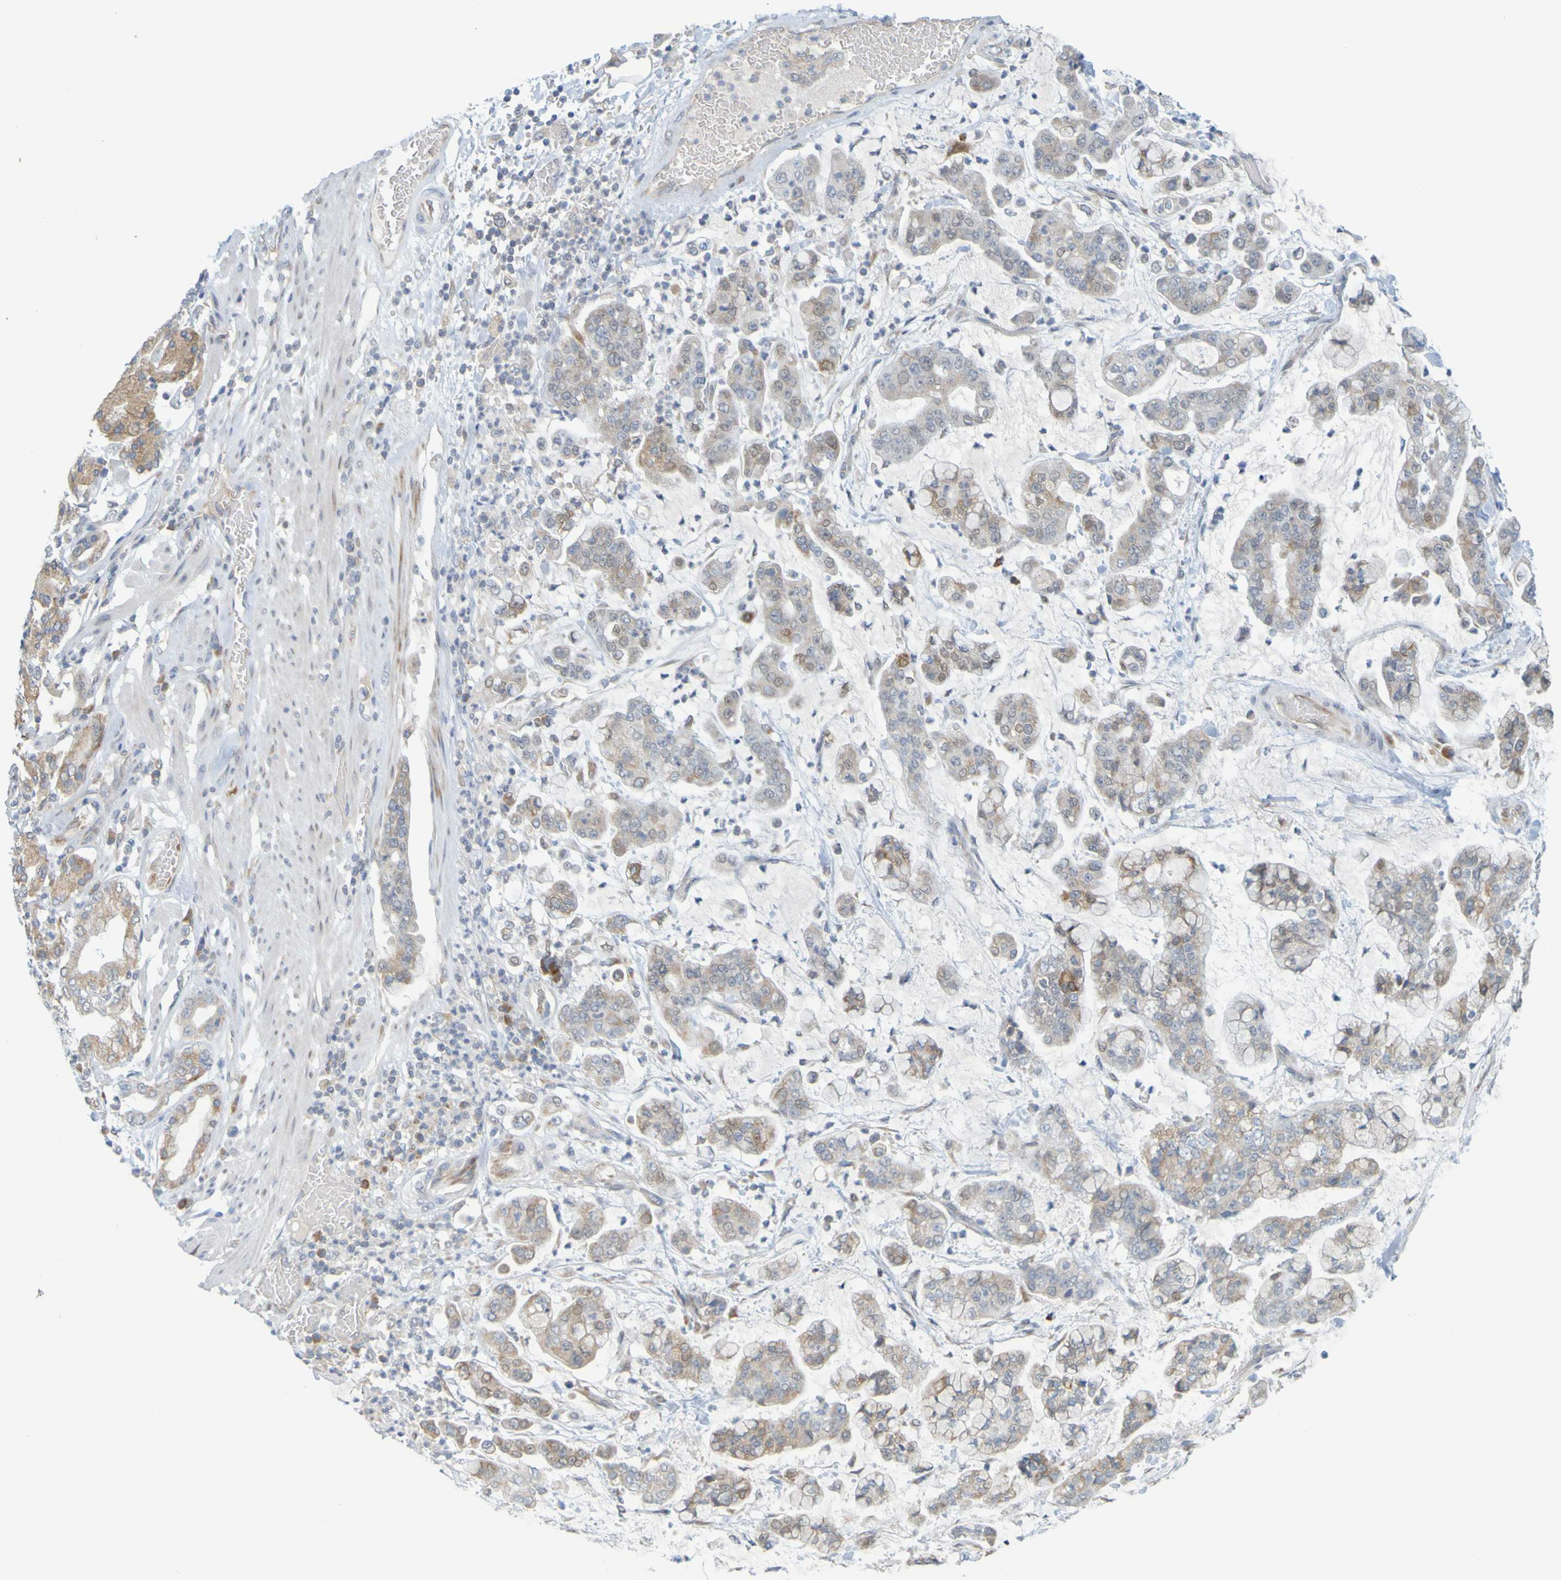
{"staining": {"intensity": "moderate", "quantity": "25%-75%", "location": "cytoplasmic/membranous"}, "tissue": "stomach cancer", "cell_type": "Tumor cells", "image_type": "cancer", "snomed": [{"axis": "morphology", "description": "Normal tissue, NOS"}, {"axis": "morphology", "description": "Adenocarcinoma, NOS"}, {"axis": "topography", "description": "Stomach, upper"}, {"axis": "topography", "description": "Stomach"}], "caption": "Immunohistochemical staining of stomach cancer (adenocarcinoma) demonstrates medium levels of moderate cytoplasmic/membranous staining in approximately 25%-75% of tumor cells.", "gene": "MOGS", "patient": {"sex": "male", "age": 76}}